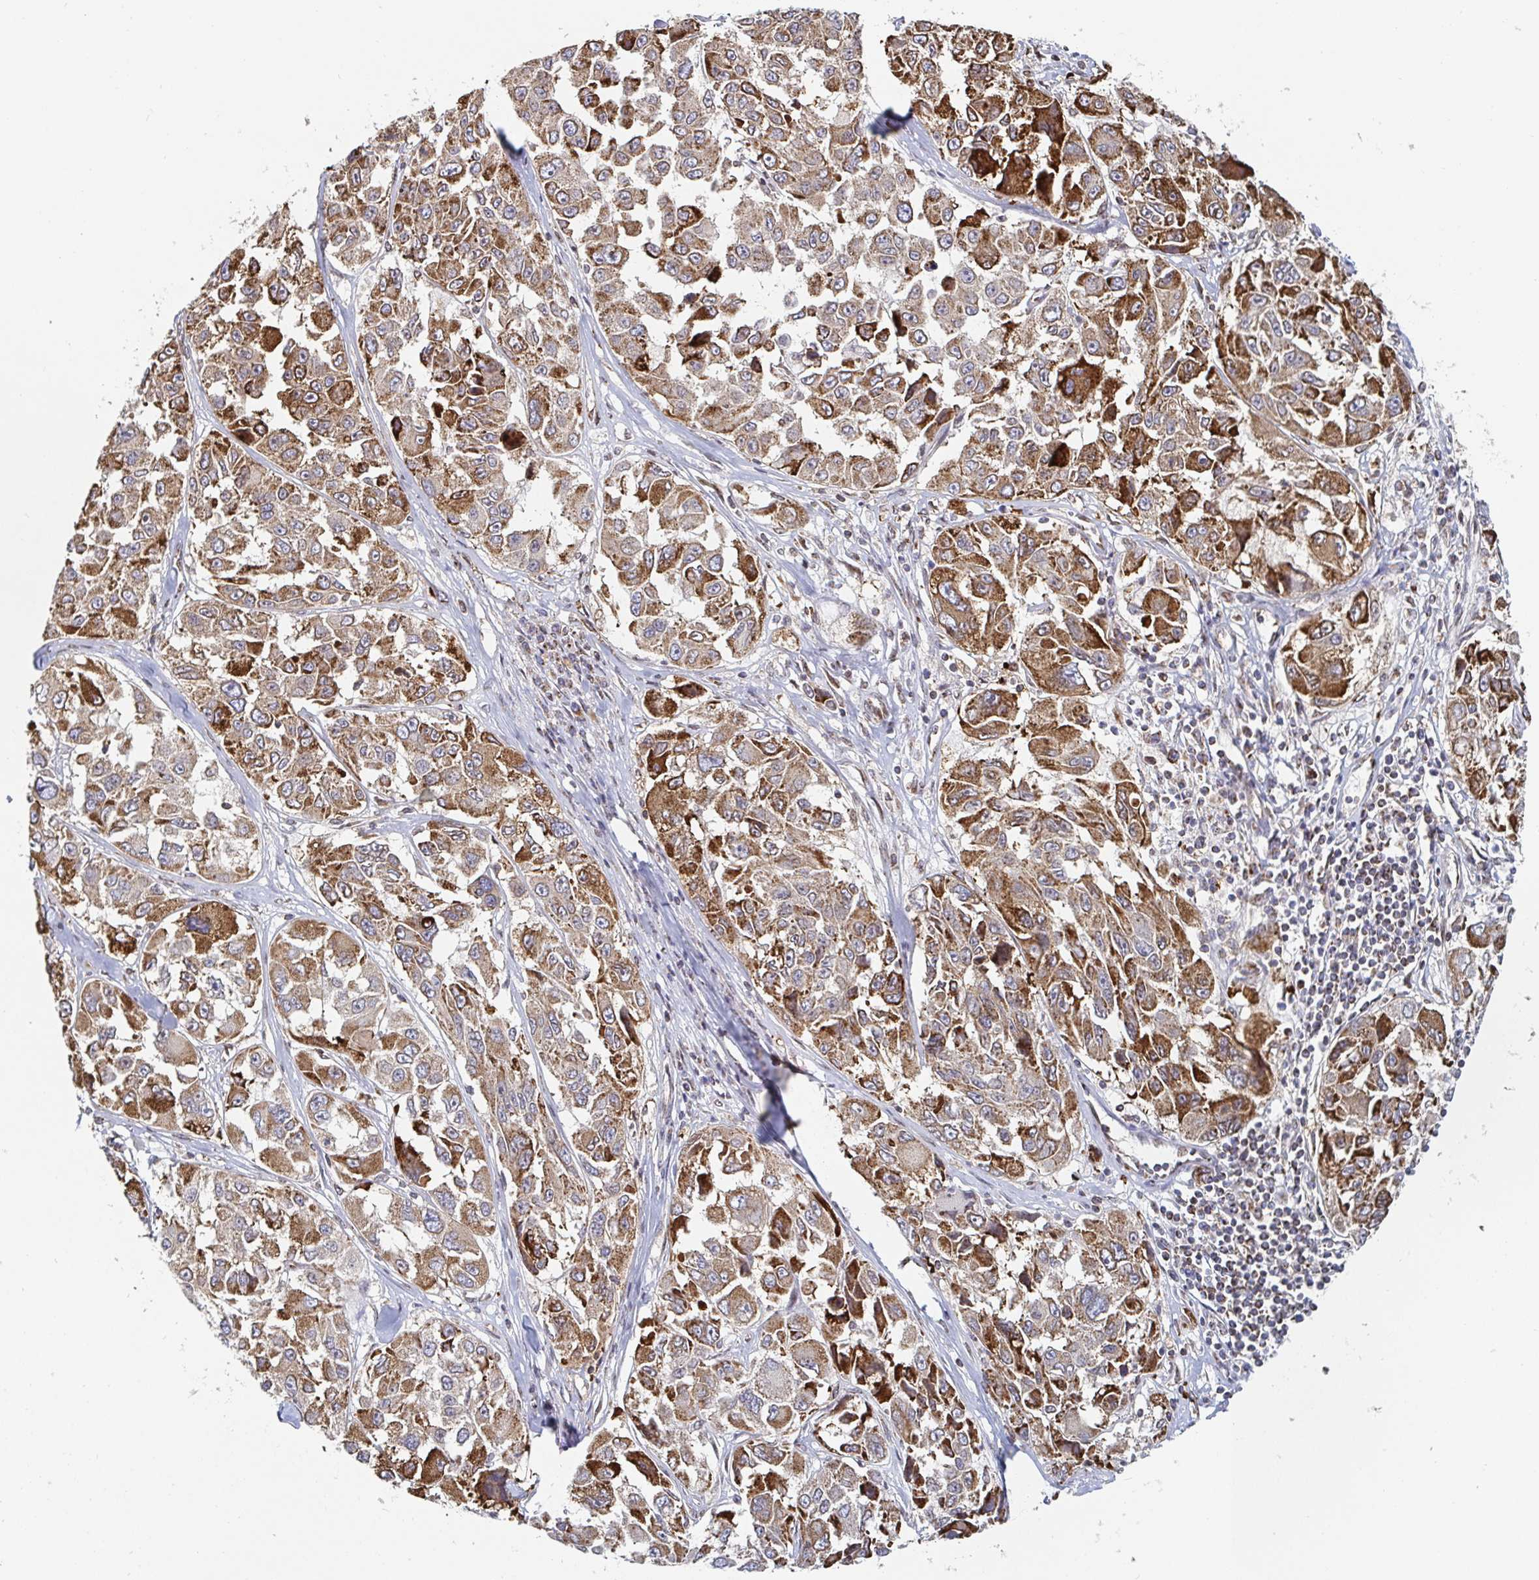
{"staining": {"intensity": "strong", "quantity": ">75%", "location": "cytoplasmic/membranous"}, "tissue": "melanoma", "cell_type": "Tumor cells", "image_type": "cancer", "snomed": [{"axis": "morphology", "description": "Malignant melanoma, NOS"}, {"axis": "topography", "description": "Skin"}], "caption": "Tumor cells show high levels of strong cytoplasmic/membranous positivity in approximately >75% of cells in human malignant melanoma.", "gene": "STARD8", "patient": {"sex": "female", "age": 66}}